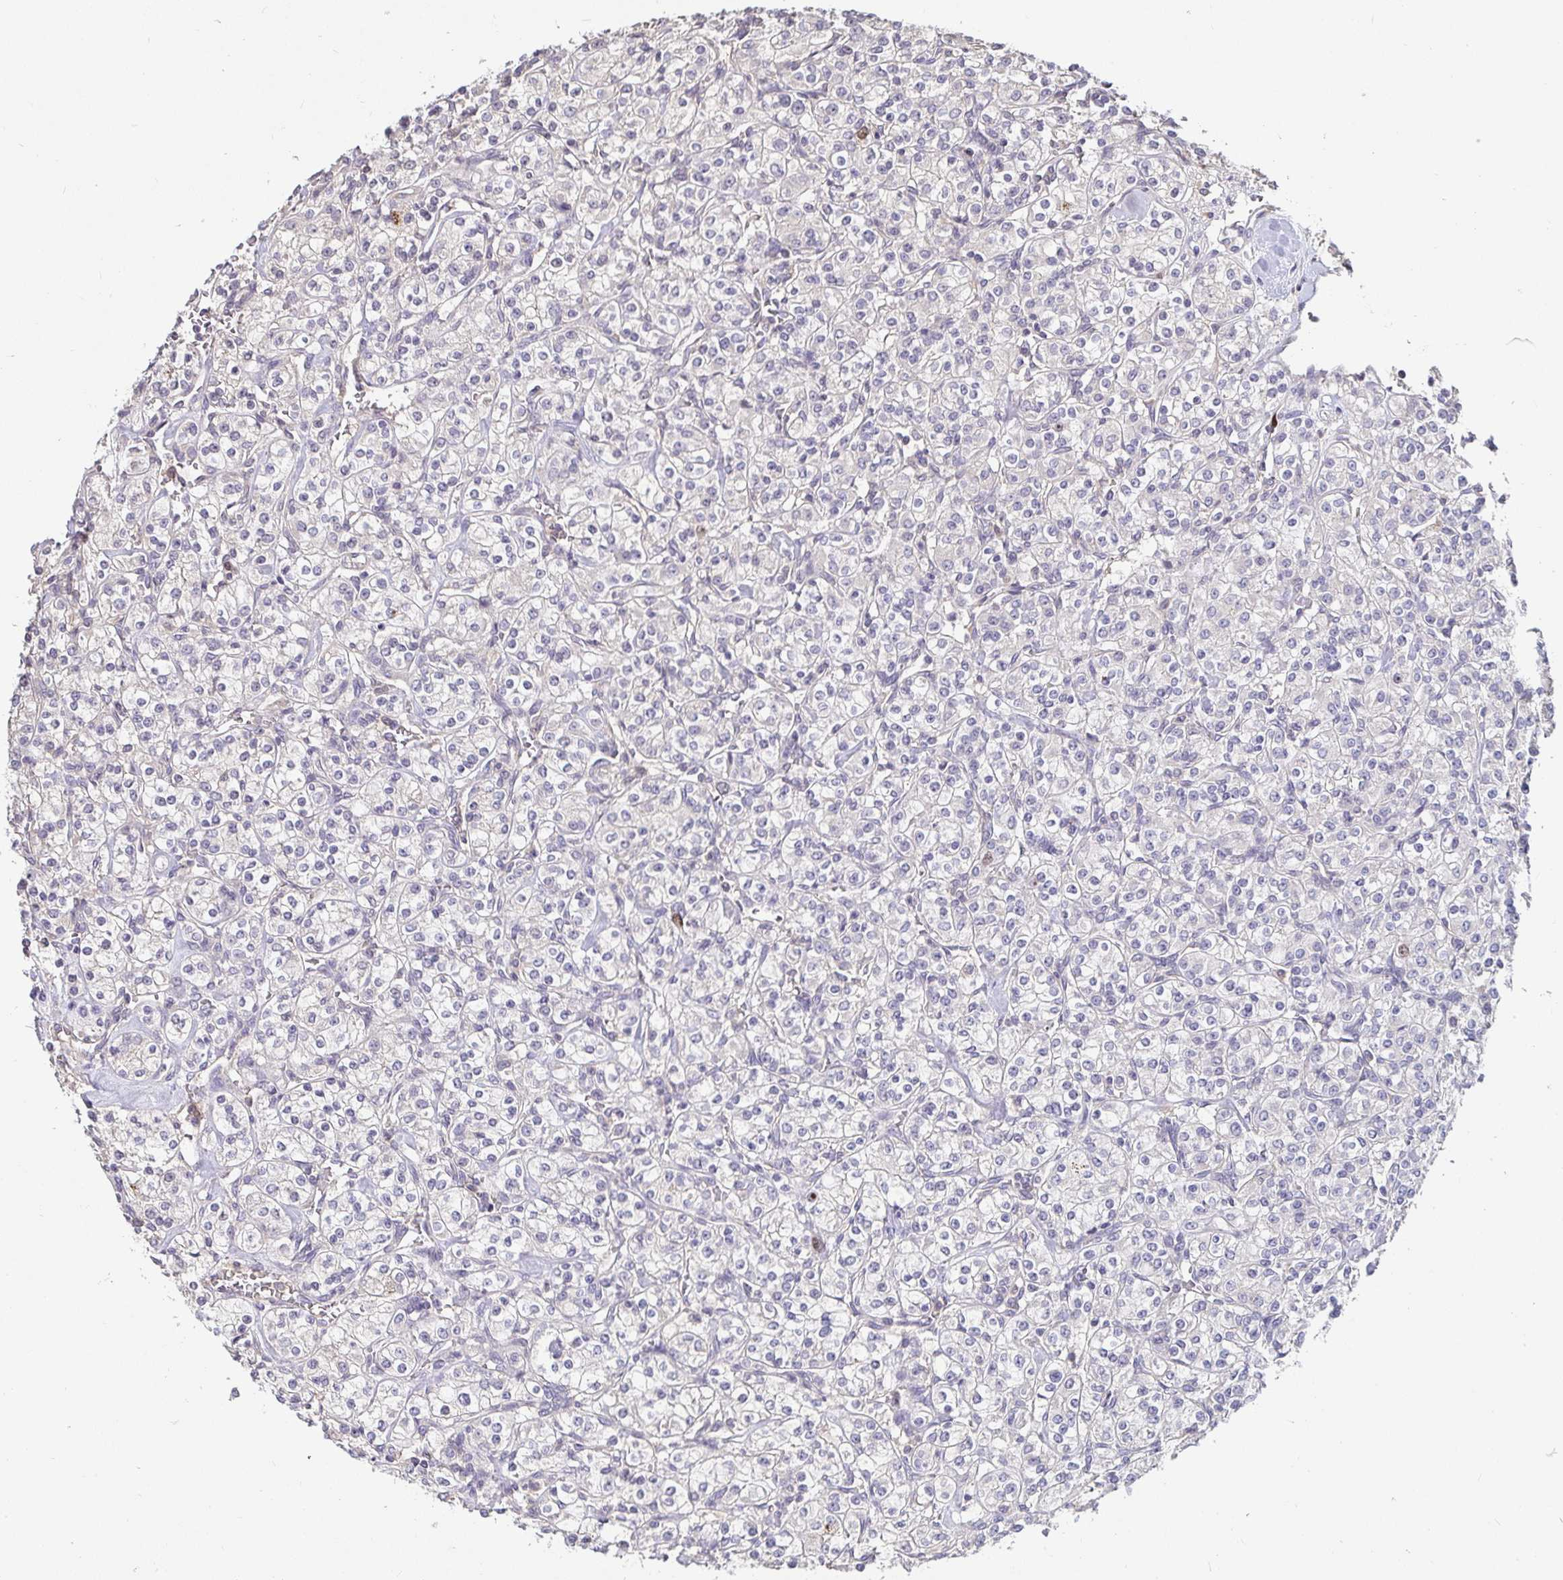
{"staining": {"intensity": "negative", "quantity": "none", "location": "none"}, "tissue": "renal cancer", "cell_type": "Tumor cells", "image_type": "cancer", "snomed": [{"axis": "morphology", "description": "Adenocarcinoma, NOS"}, {"axis": "topography", "description": "Kidney"}], "caption": "Immunohistochemistry (IHC) image of adenocarcinoma (renal) stained for a protein (brown), which shows no expression in tumor cells.", "gene": "ANLN", "patient": {"sex": "male", "age": 77}}